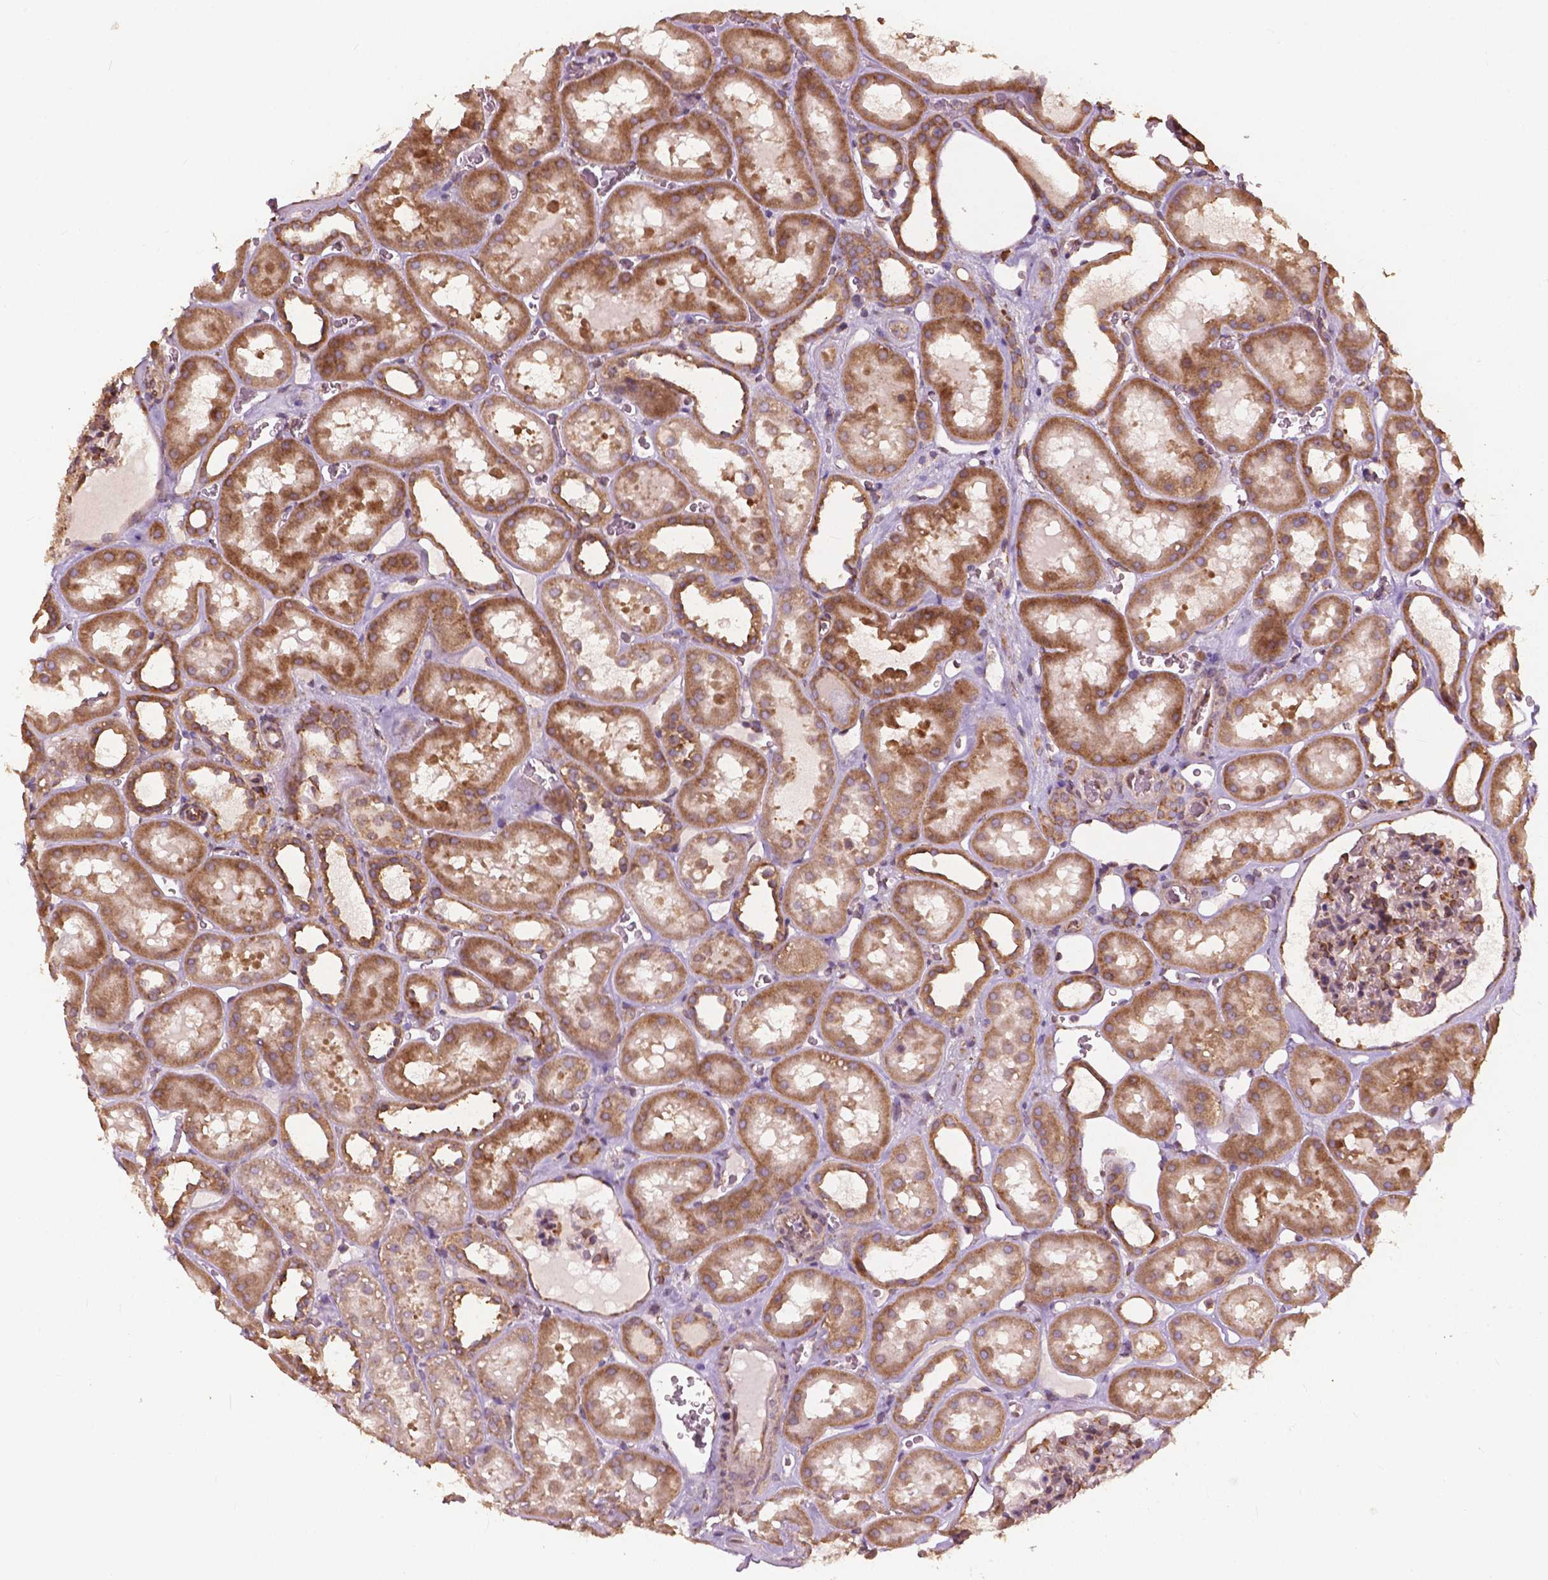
{"staining": {"intensity": "moderate", "quantity": "<25%", "location": "cytoplasmic/membranous"}, "tissue": "kidney", "cell_type": "Cells in glomeruli", "image_type": "normal", "snomed": [{"axis": "morphology", "description": "Normal tissue, NOS"}, {"axis": "topography", "description": "Kidney"}], "caption": "DAB (3,3'-diaminobenzidine) immunohistochemical staining of unremarkable human kidney demonstrates moderate cytoplasmic/membranous protein positivity in about <25% of cells in glomeruli.", "gene": "G3BP1", "patient": {"sex": "female", "age": 41}}